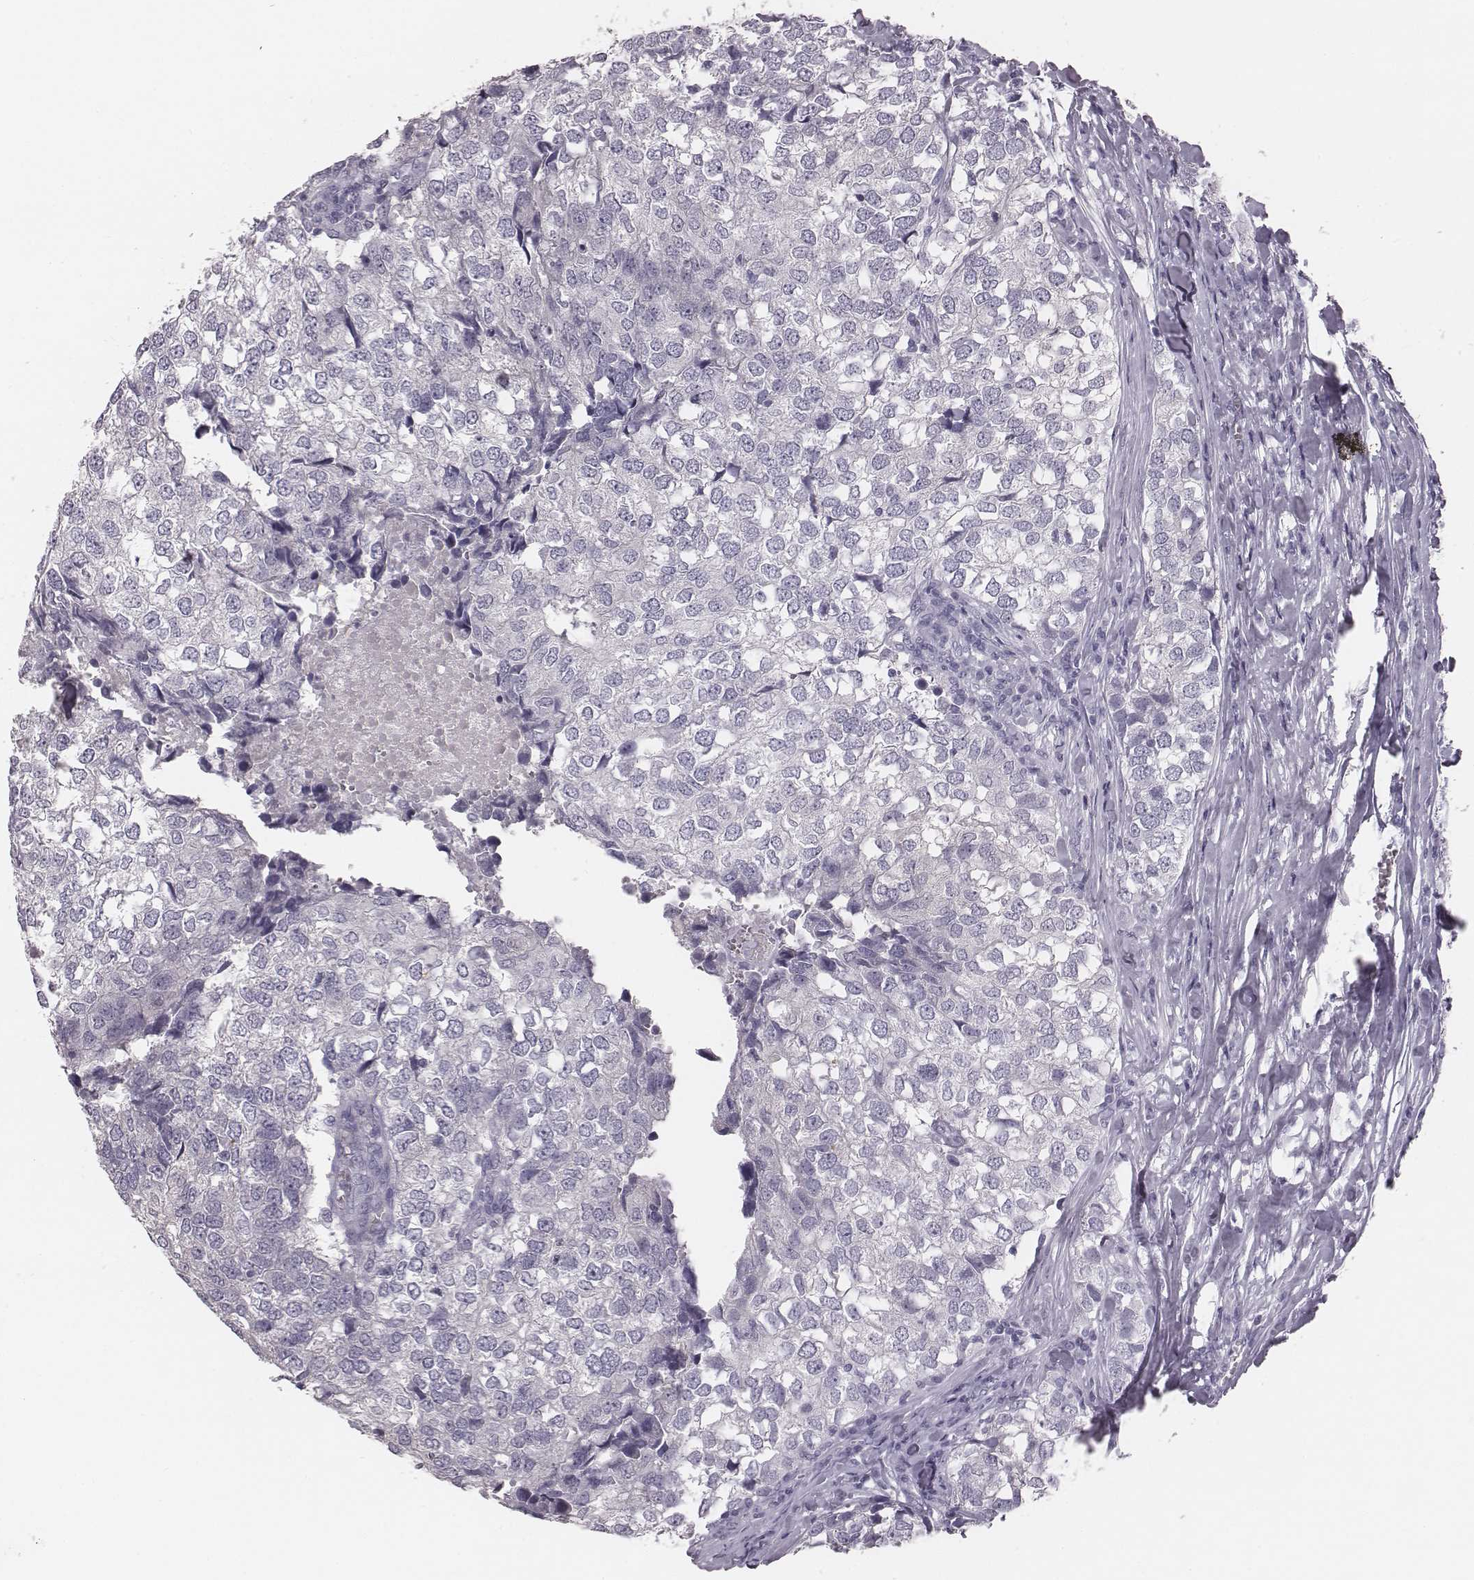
{"staining": {"intensity": "negative", "quantity": "none", "location": "none"}, "tissue": "breast cancer", "cell_type": "Tumor cells", "image_type": "cancer", "snomed": [{"axis": "morphology", "description": "Duct carcinoma"}, {"axis": "topography", "description": "Breast"}], "caption": "This is an IHC photomicrograph of breast cancer (invasive ductal carcinoma). There is no positivity in tumor cells.", "gene": "CSH1", "patient": {"sex": "female", "age": 30}}